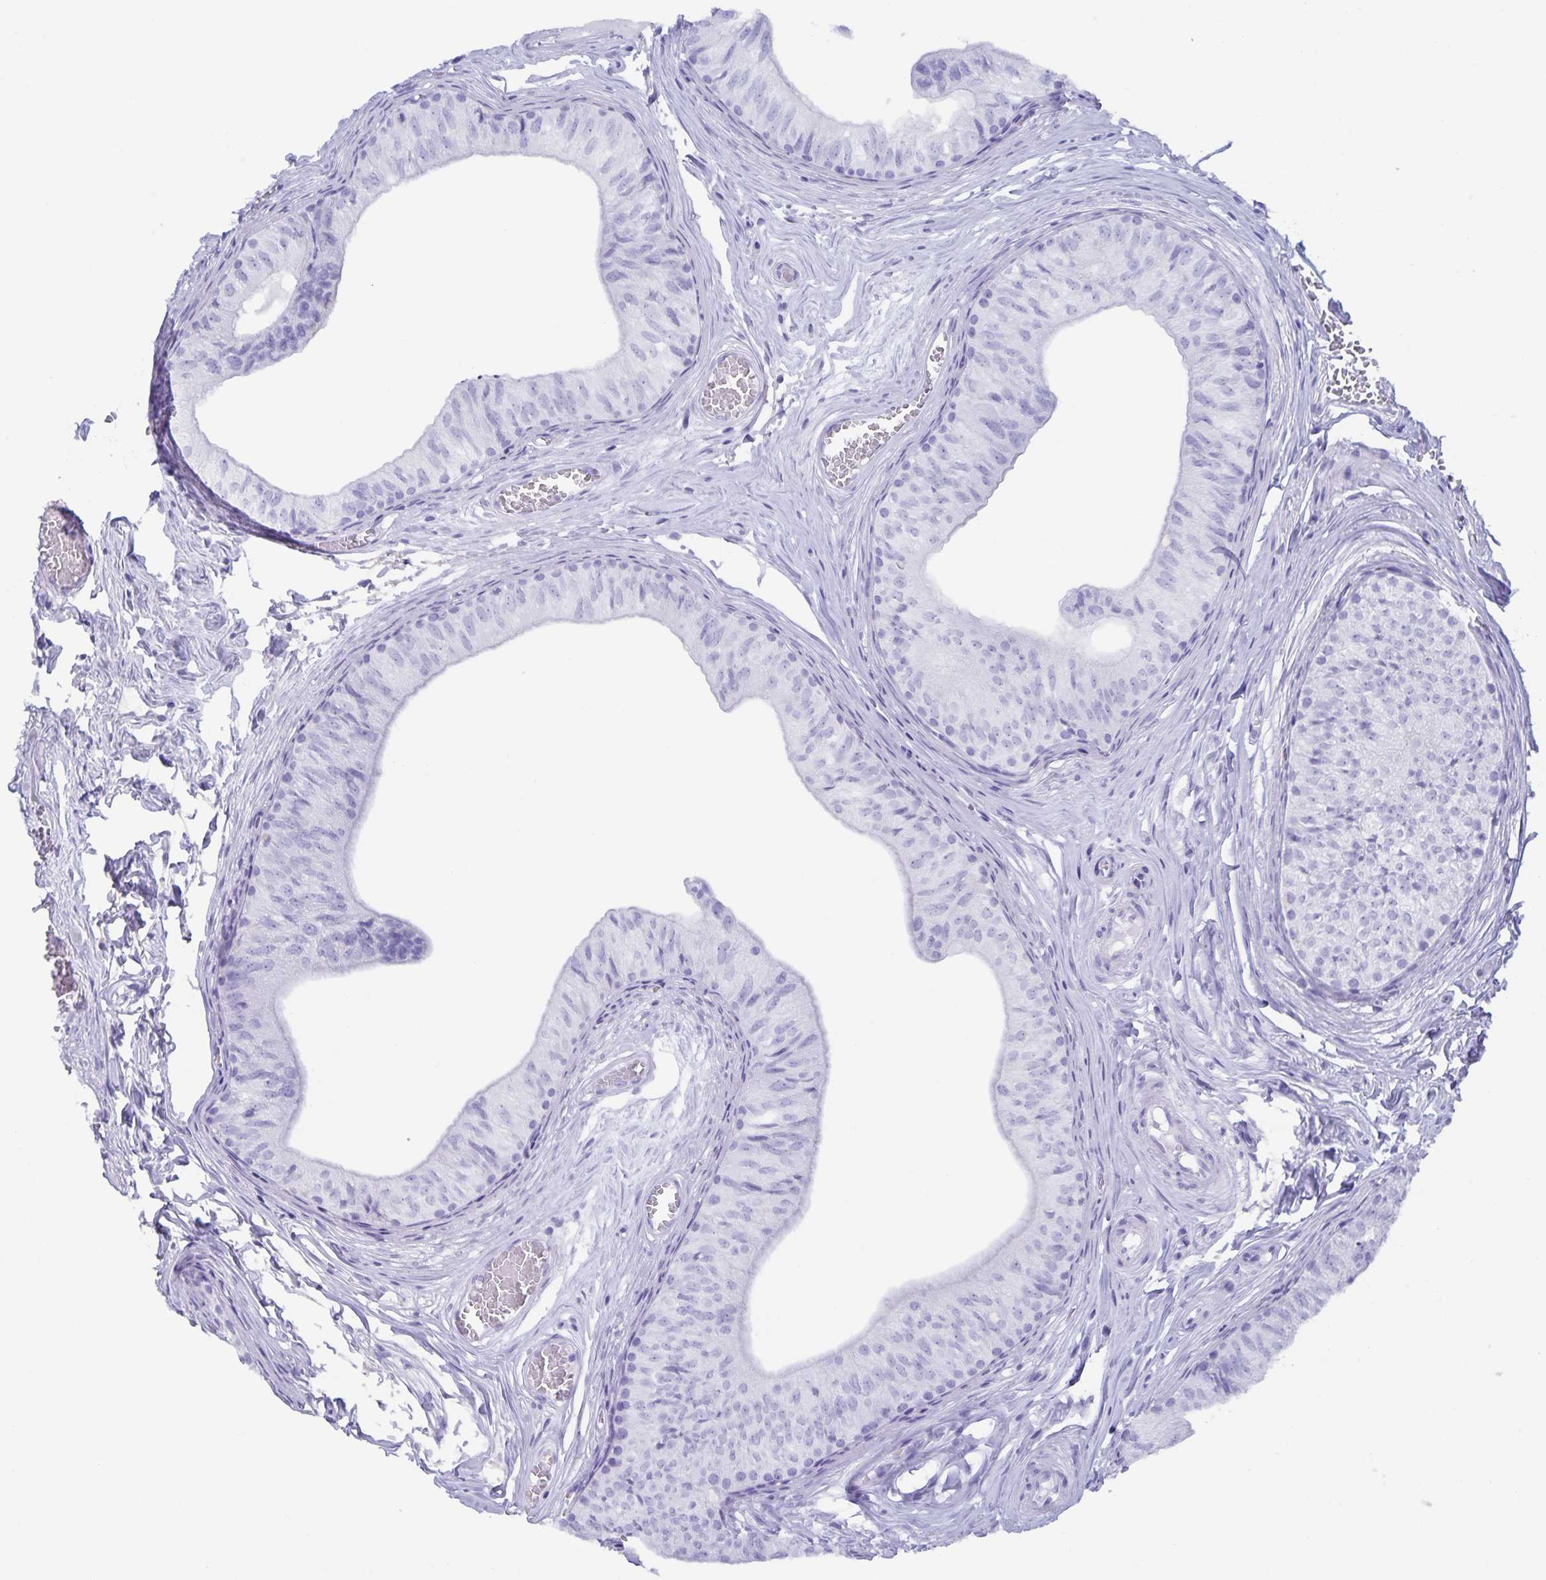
{"staining": {"intensity": "negative", "quantity": "none", "location": "none"}, "tissue": "epididymis", "cell_type": "Glandular cells", "image_type": "normal", "snomed": [{"axis": "morphology", "description": "Normal tissue, NOS"}, {"axis": "topography", "description": "Epididymis"}], "caption": "Epididymis was stained to show a protein in brown. There is no significant positivity in glandular cells.", "gene": "AQP4", "patient": {"sex": "male", "age": 25}}